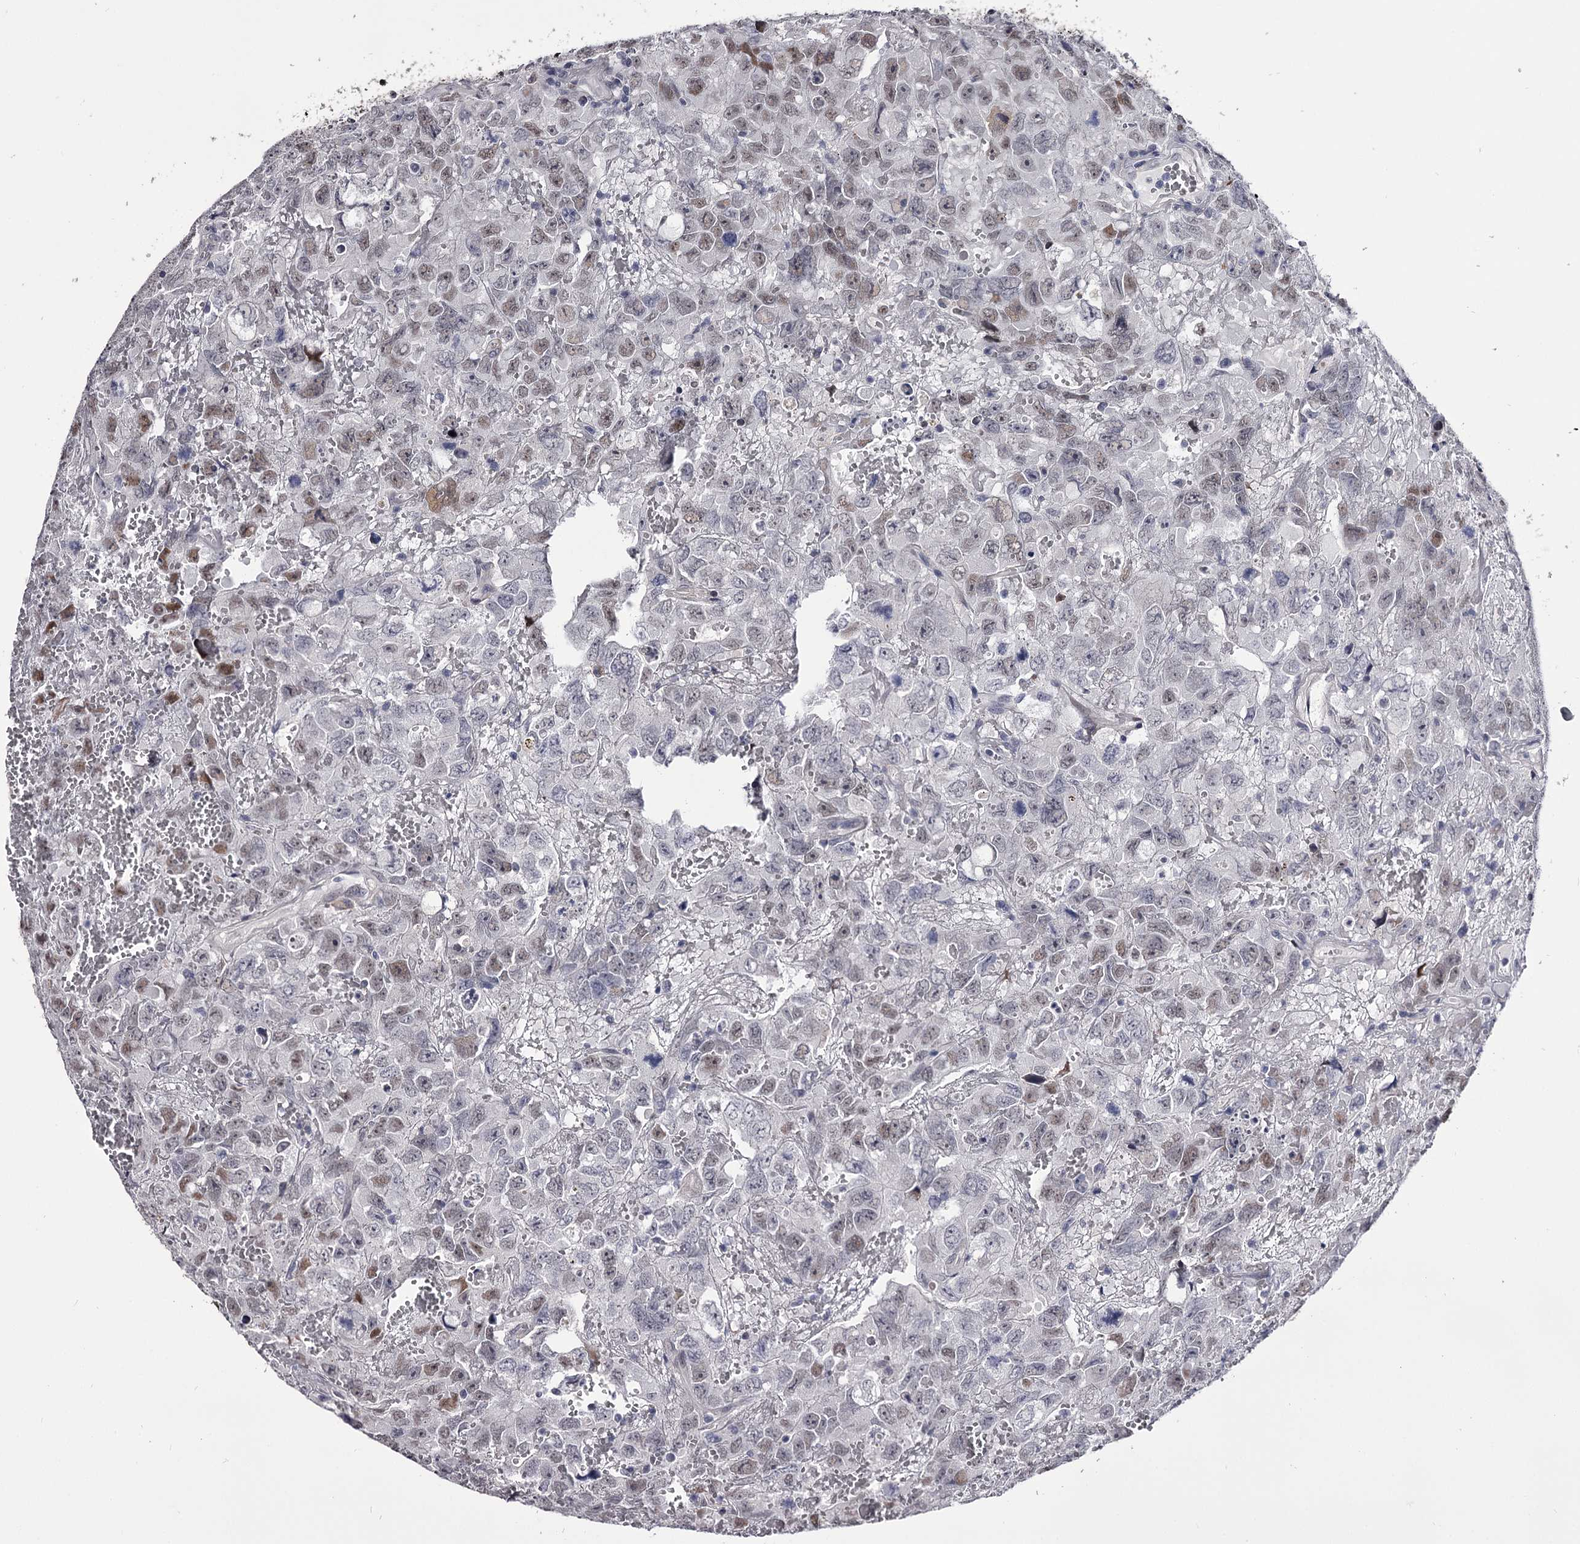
{"staining": {"intensity": "weak", "quantity": "<25%", "location": "nuclear"}, "tissue": "testis cancer", "cell_type": "Tumor cells", "image_type": "cancer", "snomed": [{"axis": "morphology", "description": "Carcinoma, Embryonal, NOS"}, {"axis": "topography", "description": "Testis"}], "caption": "A high-resolution histopathology image shows immunohistochemistry staining of testis cancer, which demonstrates no significant positivity in tumor cells. (DAB (3,3'-diaminobenzidine) immunohistochemistry visualized using brightfield microscopy, high magnification).", "gene": "OVOL2", "patient": {"sex": "male", "age": 45}}